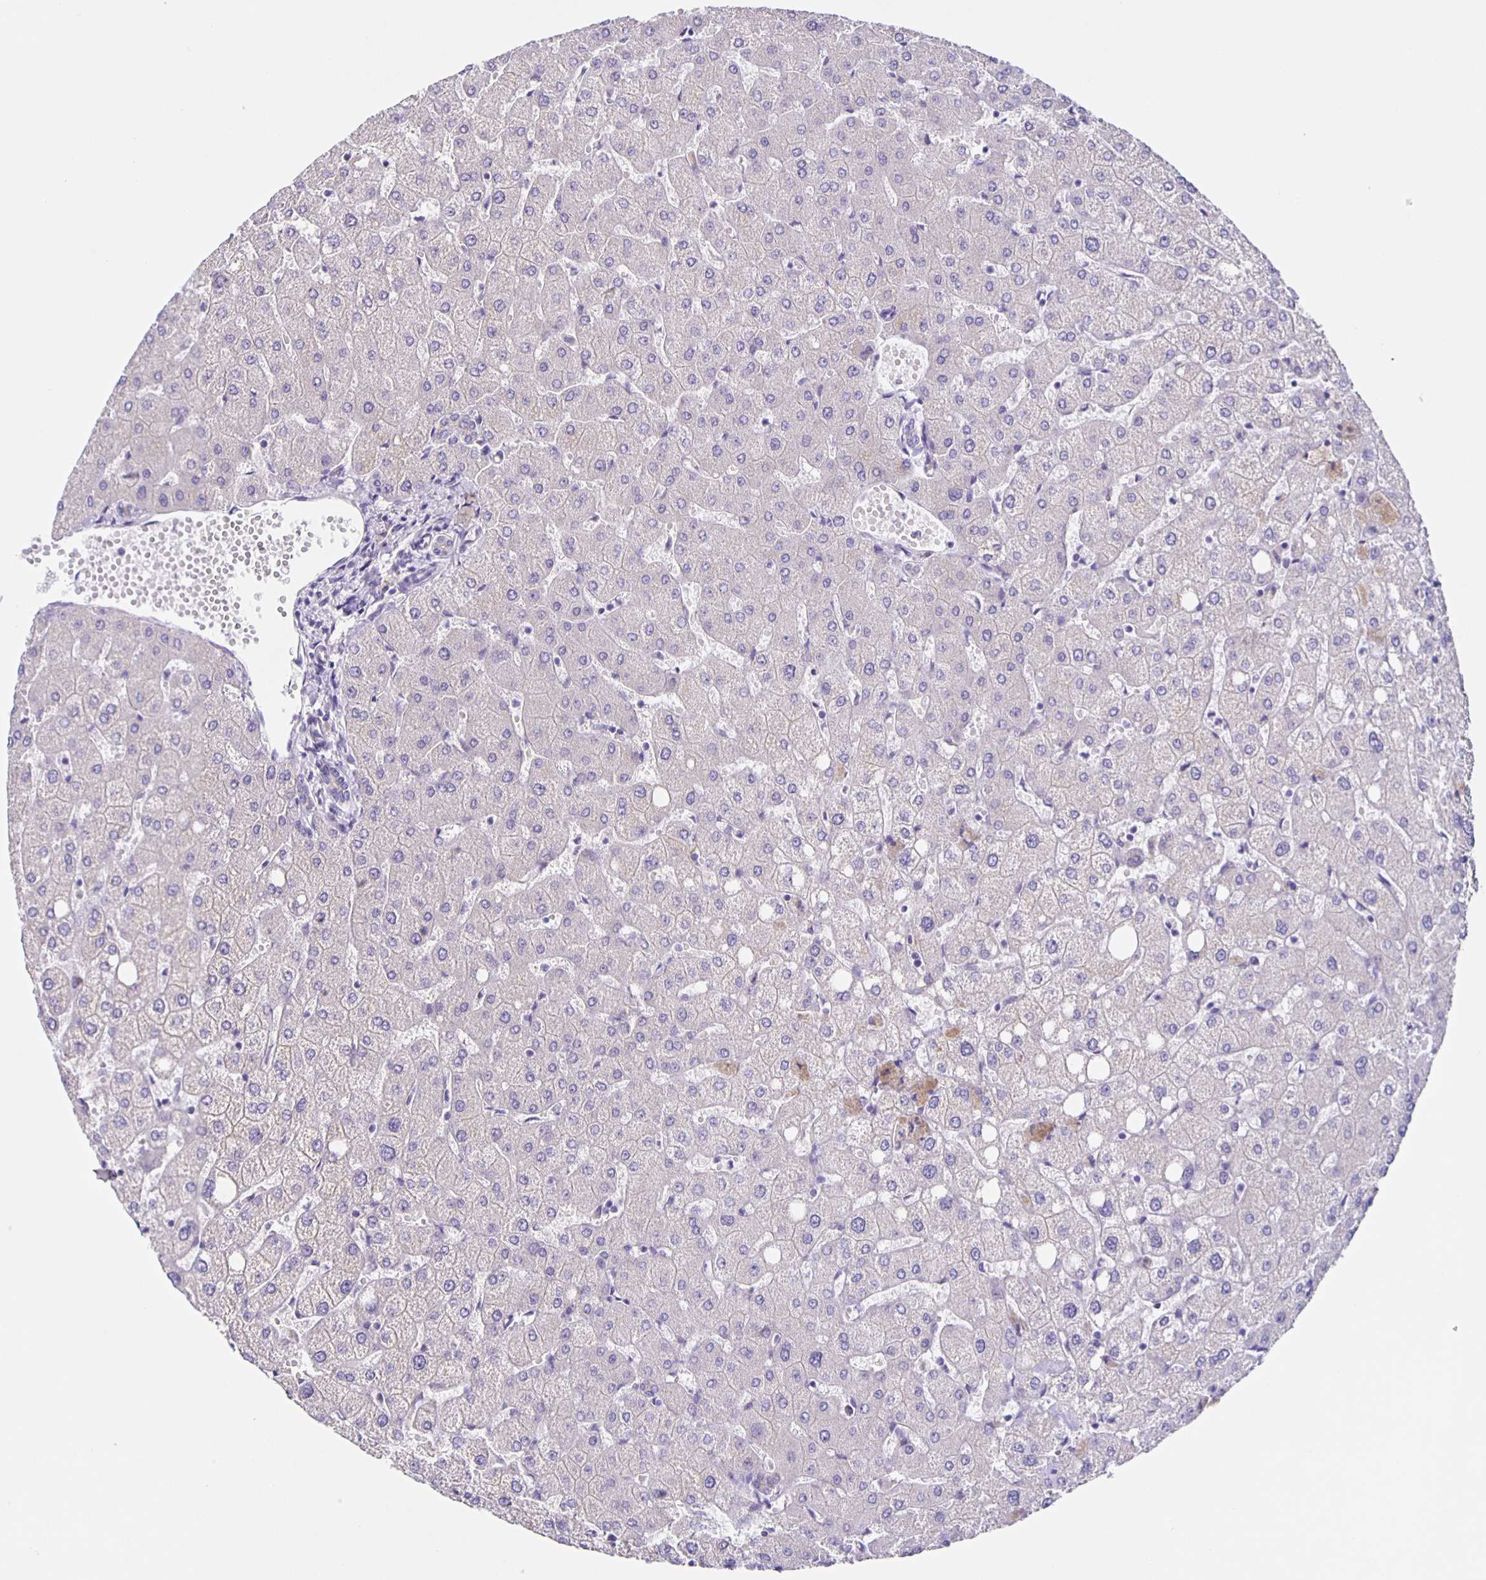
{"staining": {"intensity": "negative", "quantity": "none", "location": "none"}, "tissue": "liver", "cell_type": "Cholangiocytes", "image_type": "normal", "snomed": [{"axis": "morphology", "description": "Normal tissue, NOS"}, {"axis": "topography", "description": "Liver"}], "caption": "The histopathology image reveals no staining of cholangiocytes in benign liver. (Brightfield microscopy of DAB (3,3'-diaminobenzidine) immunohistochemistry at high magnification).", "gene": "SLC12A3", "patient": {"sex": "female", "age": 54}}